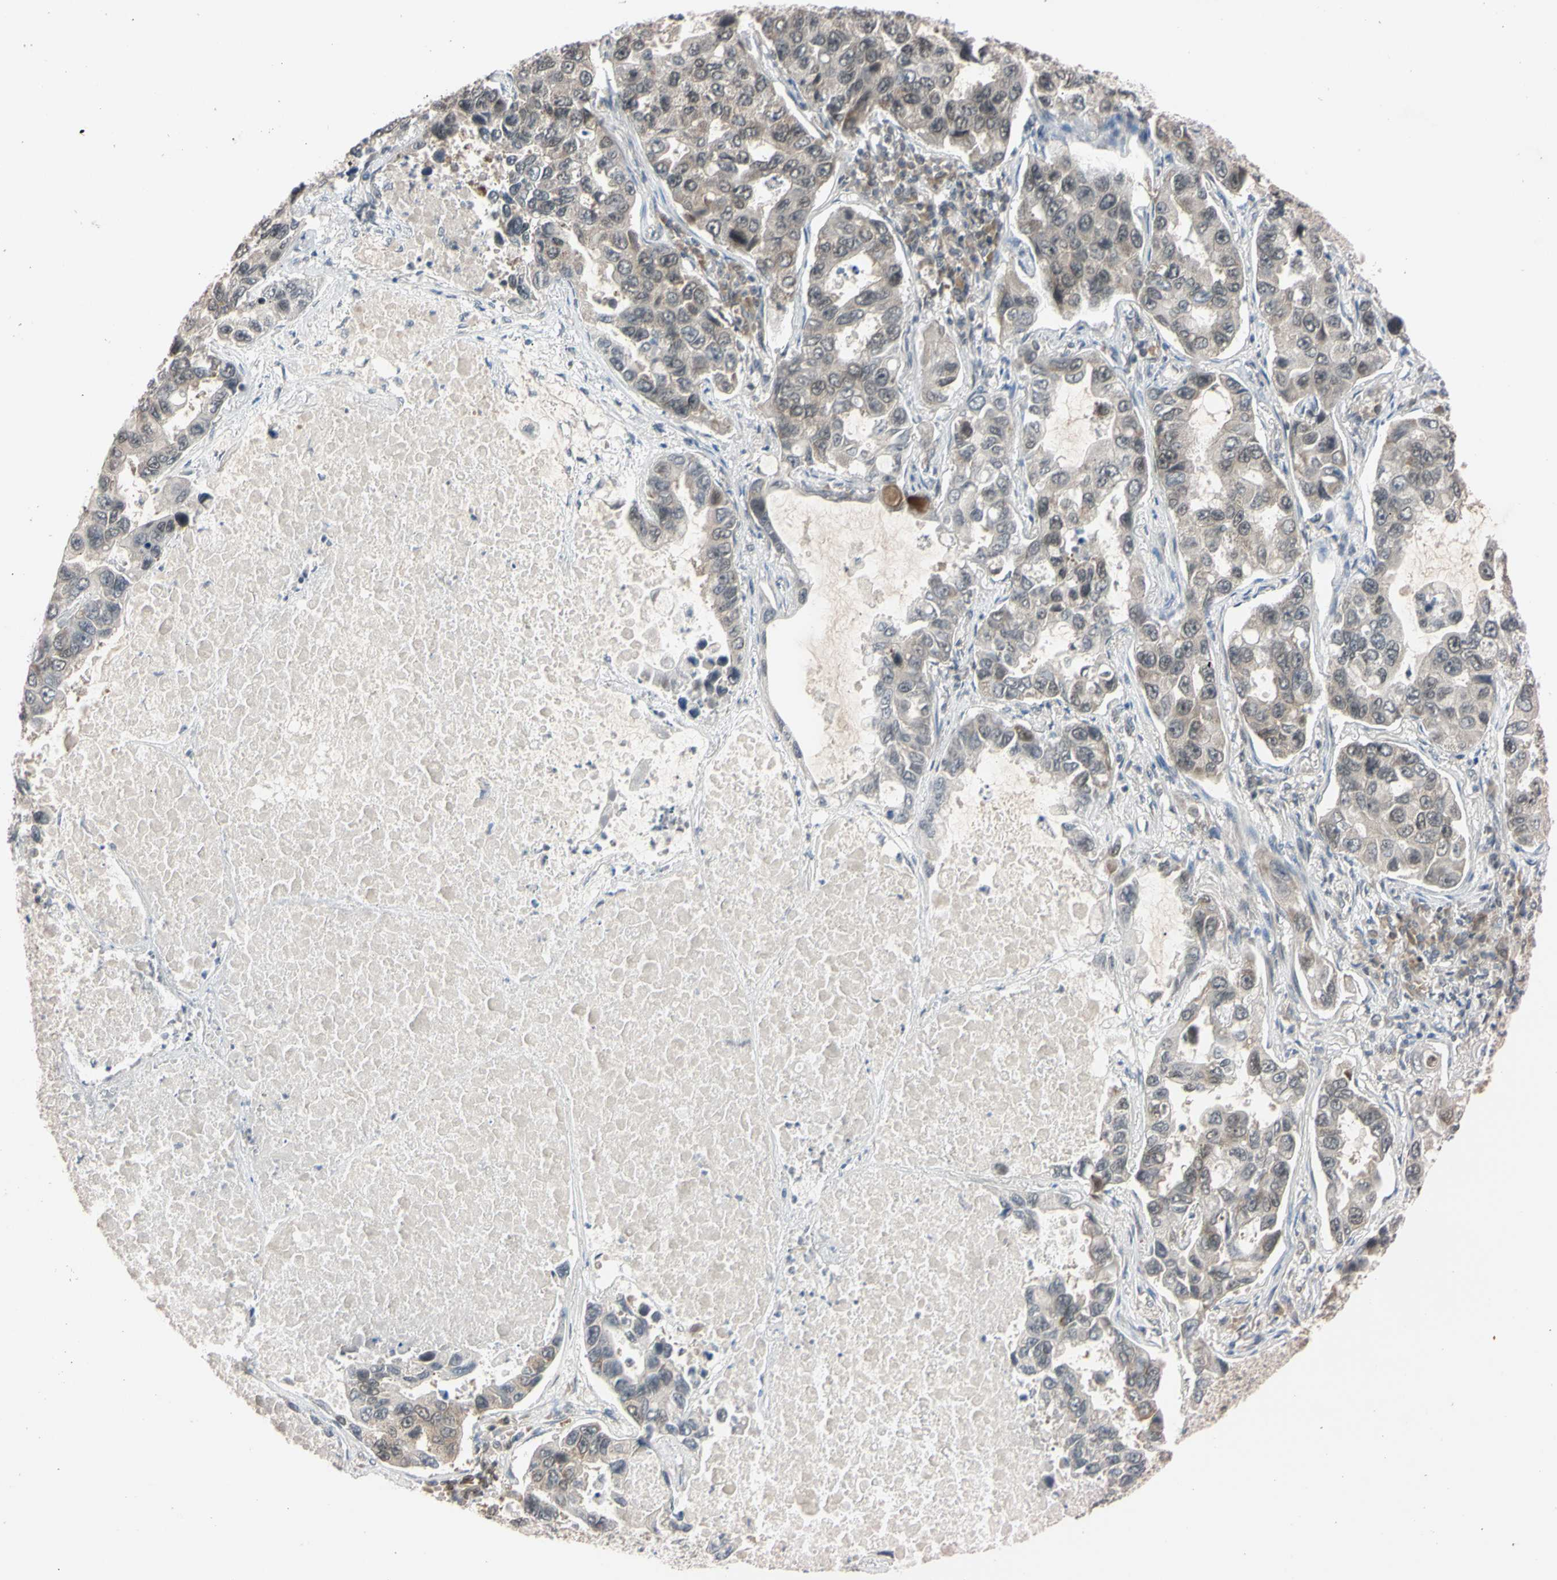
{"staining": {"intensity": "weak", "quantity": "<25%", "location": "cytoplasmic/membranous,nuclear"}, "tissue": "lung cancer", "cell_type": "Tumor cells", "image_type": "cancer", "snomed": [{"axis": "morphology", "description": "Adenocarcinoma, NOS"}, {"axis": "topography", "description": "Lung"}], "caption": "The micrograph exhibits no significant expression in tumor cells of lung cancer (adenocarcinoma).", "gene": "UBE2I", "patient": {"sex": "male", "age": 64}}